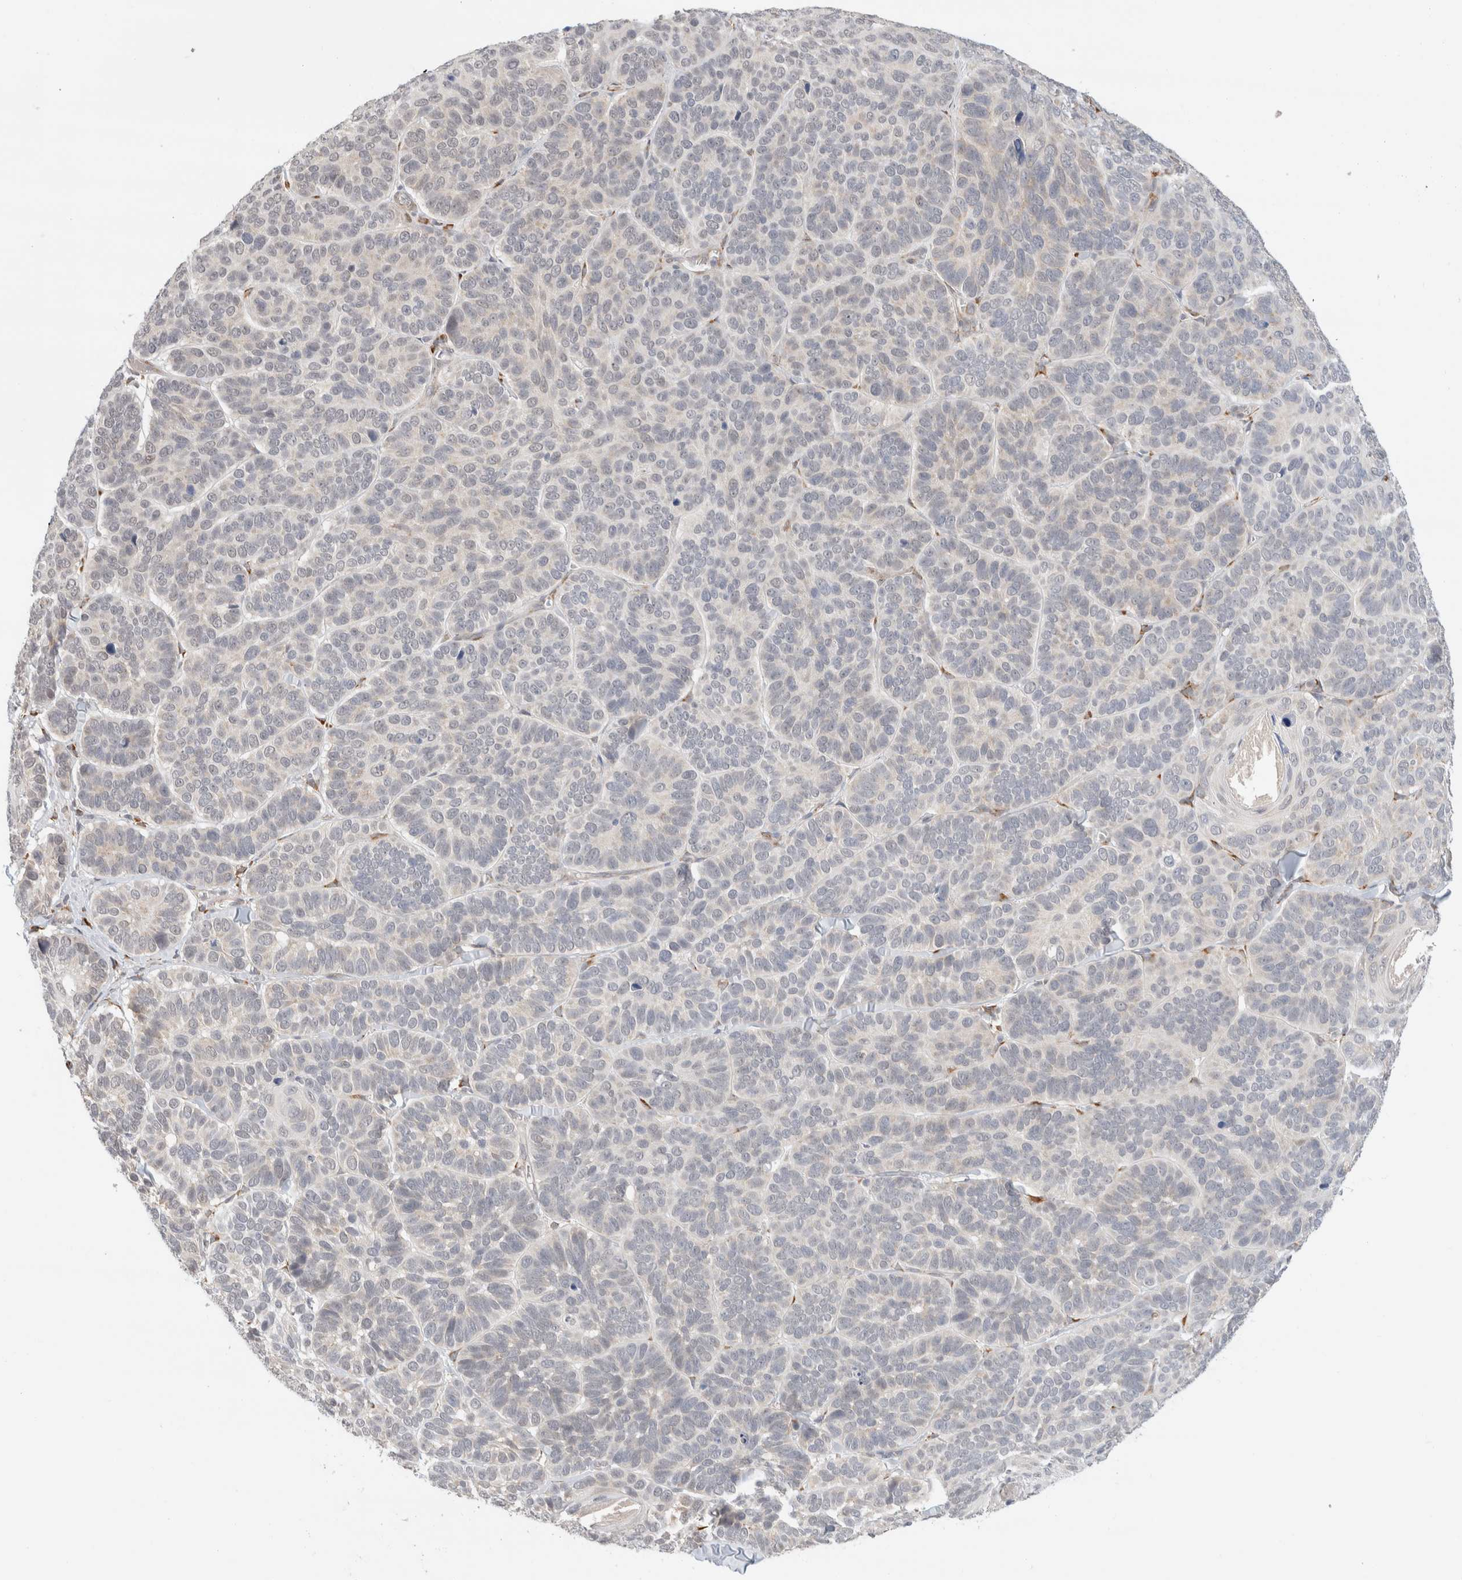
{"staining": {"intensity": "weak", "quantity": "<25%", "location": "cytoplasmic/membranous"}, "tissue": "skin cancer", "cell_type": "Tumor cells", "image_type": "cancer", "snomed": [{"axis": "morphology", "description": "Basal cell carcinoma"}, {"axis": "topography", "description": "Skin"}], "caption": "This is an IHC photomicrograph of skin cancer. There is no staining in tumor cells.", "gene": "HDLBP", "patient": {"sex": "male", "age": 62}}